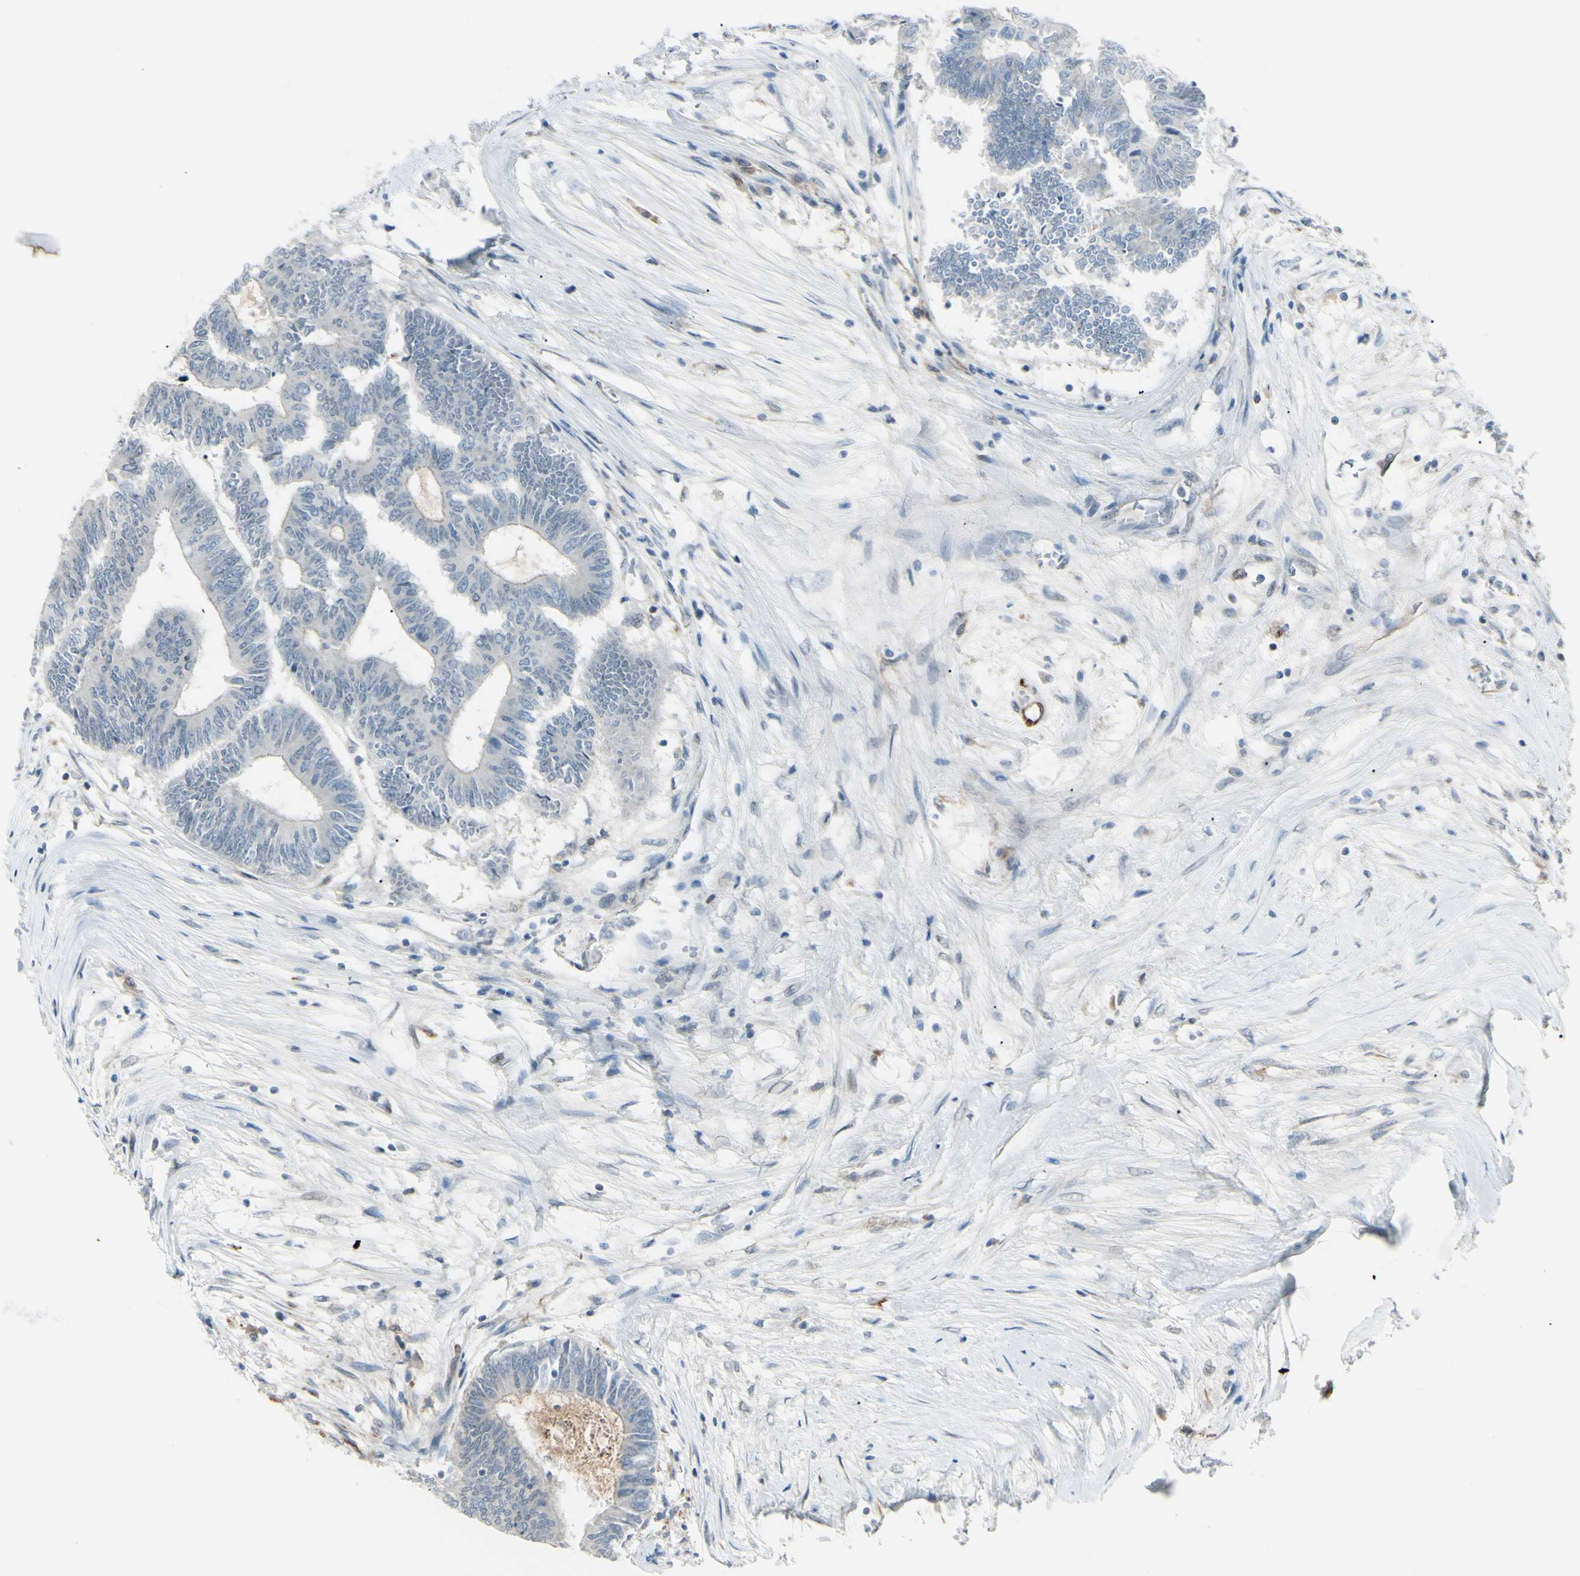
{"staining": {"intensity": "negative", "quantity": "none", "location": "none"}, "tissue": "colorectal cancer", "cell_type": "Tumor cells", "image_type": "cancer", "snomed": [{"axis": "morphology", "description": "Adenocarcinoma, NOS"}, {"axis": "topography", "description": "Rectum"}], "caption": "Immunohistochemistry of human colorectal cancer reveals no staining in tumor cells.", "gene": "FGFR2", "patient": {"sex": "male", "age": 63}}